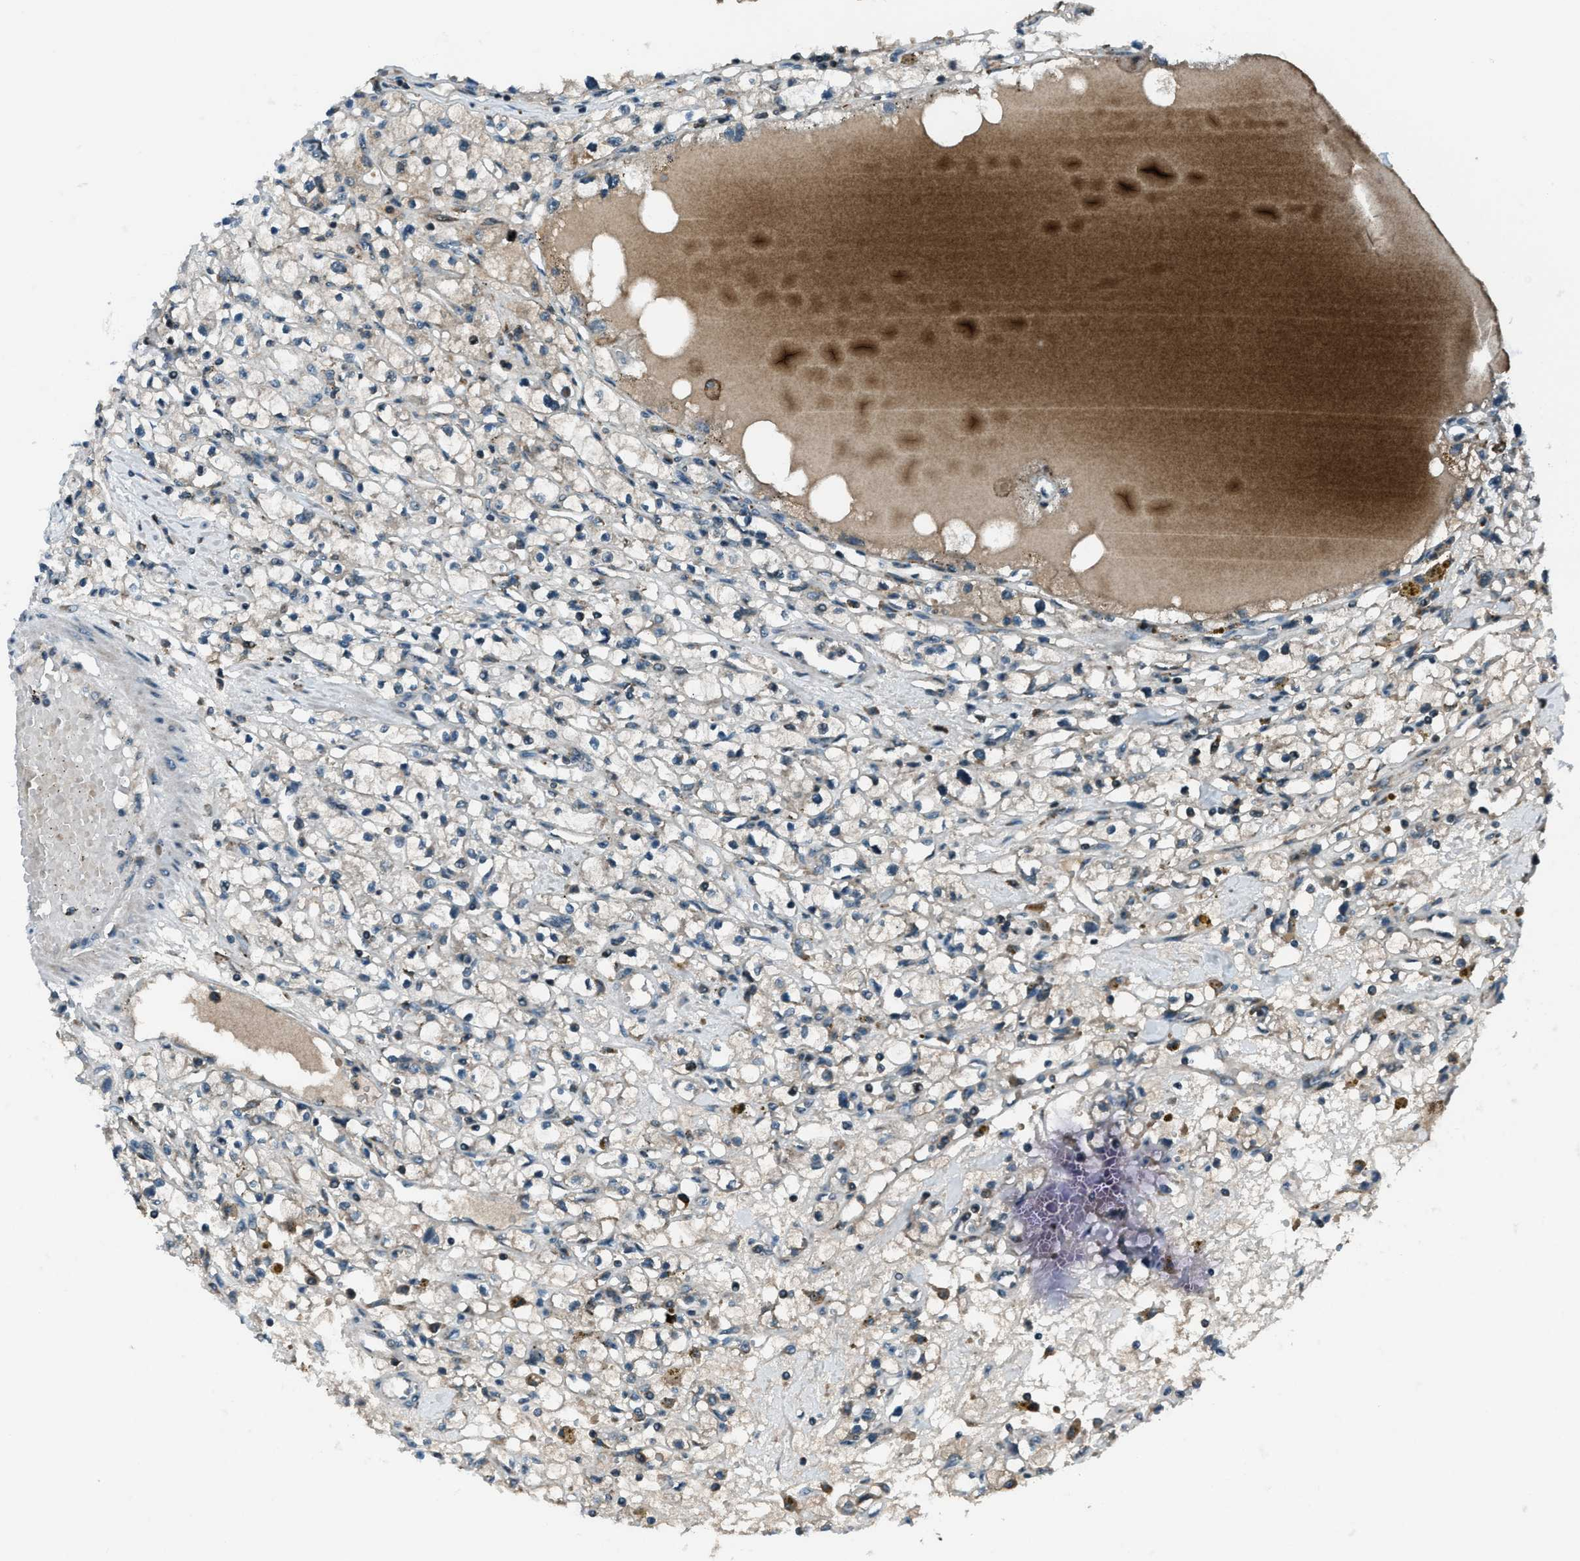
{"staining": {"intensity": "negative", "quantity": "none", "location": "none"}, "tissue": "renal cancer", "cell_type": "Tumor cells", "image_type": "cancer", "snomed": [{"axis": "morphology", "description": "Adenocarcinoma, NOS"}, {"axis": "topography", "description": "Kidney"}], "caption": "A micrograph of human adenocarcinoma (renal) is negative for staining in tumor cells.", "gene": "ACTL9", "patient": {"sex": "male", "age": 56}}